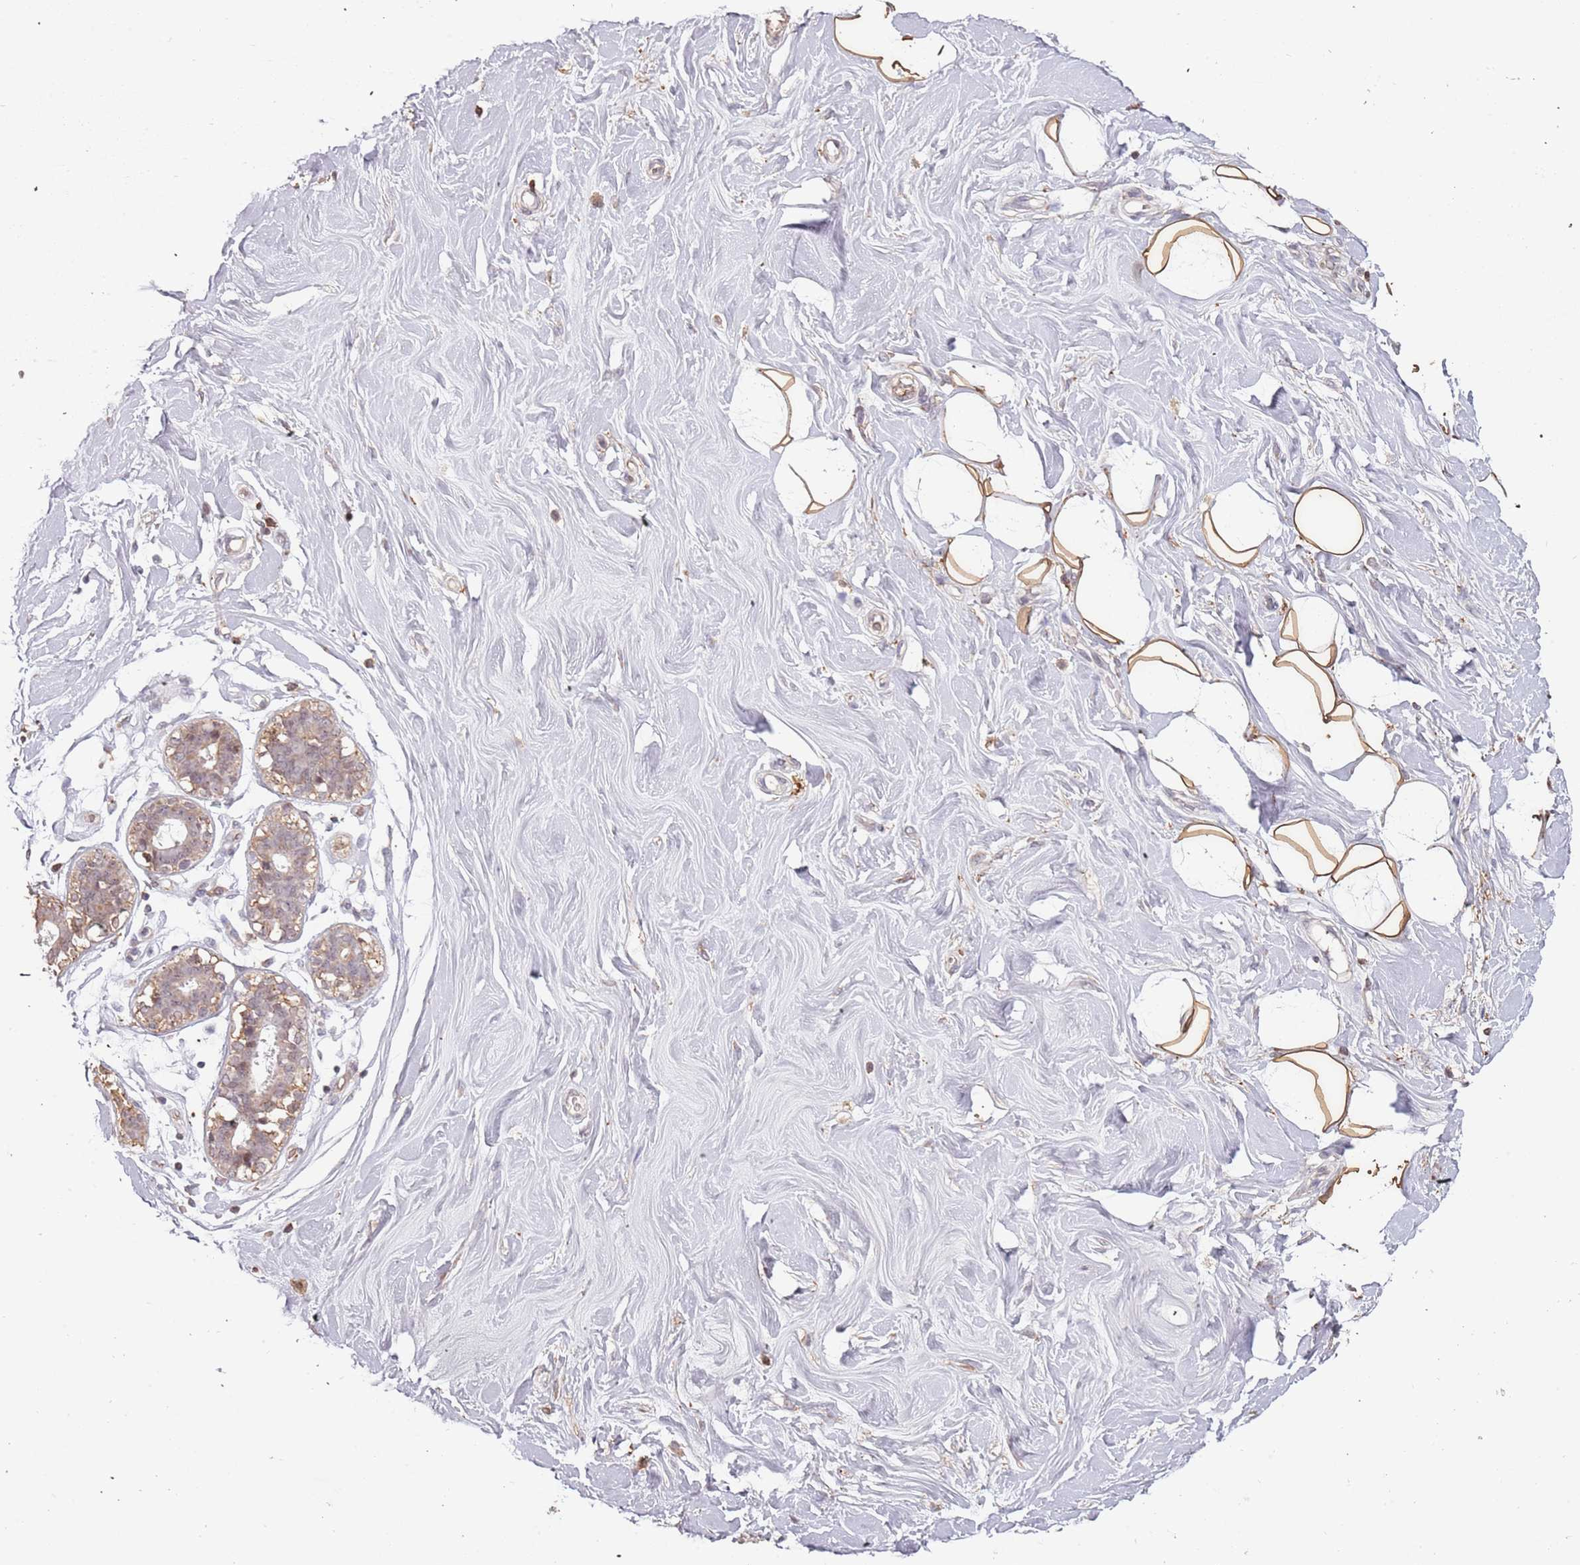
{"staining": {"intensity": "moderate", "quantity": ">75%", "location": "cytoplasmic/membranous"}, "tissue": "adipose tissue", "cell_type": "Adipocytes", "image_type": "normal", "snomed": [{"axis": "morphology", "description": "Normal tissue, NOS"}, {"axis": "topography", "description": "Cartilage tissue"}, {"axis": "topography", "description": "Bronchus"}], "caption": "A medium amount of moderate cytoplasmic/membranous expression is identified in approximately >75% of adipocytes in normal adipose tissue.", "gene": "ATOSB", "patient": {"sex": "male", "age": 56}}